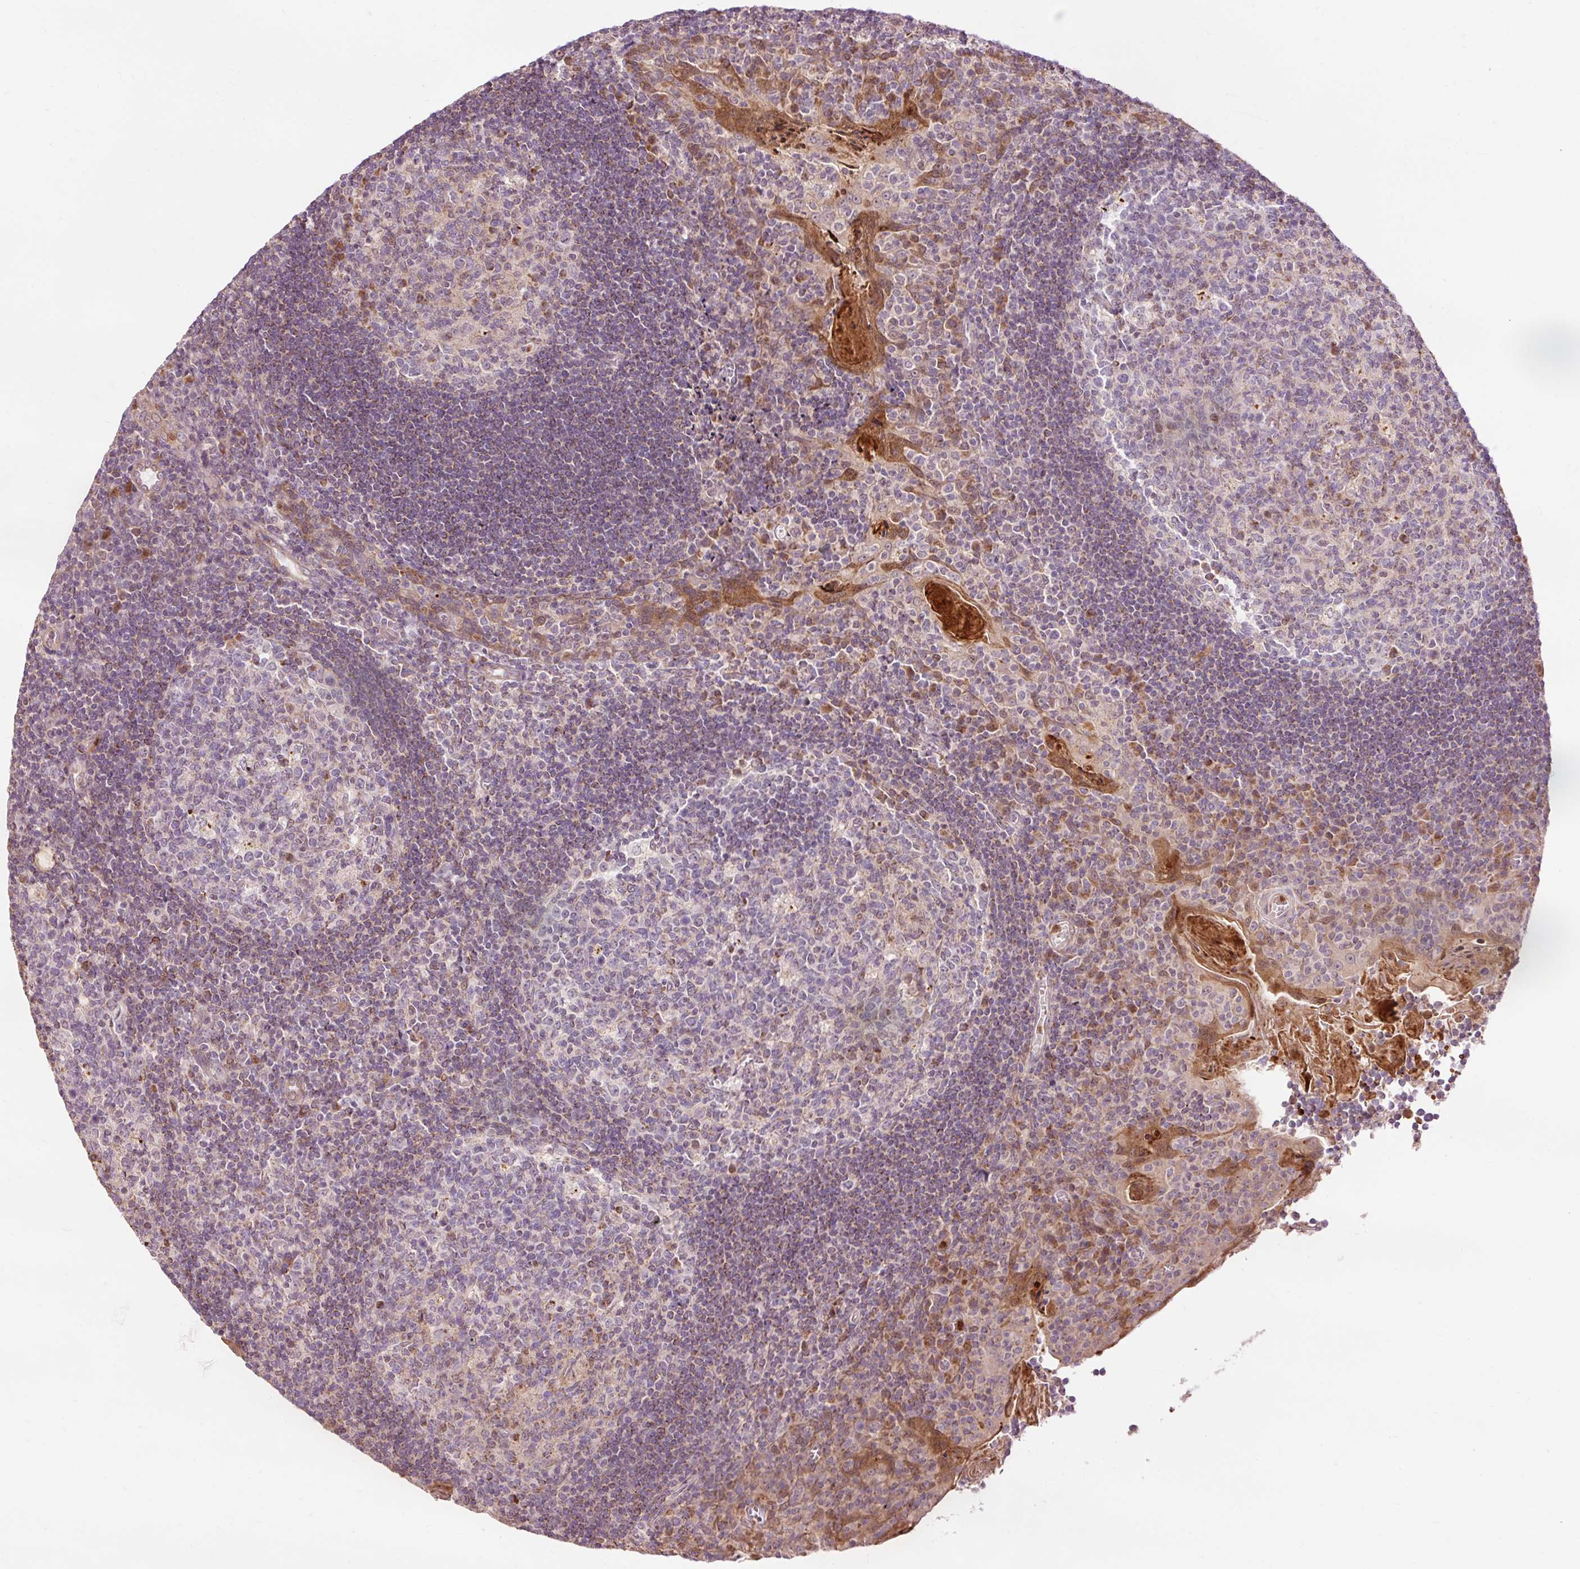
{"staining": {"intensity": "moderate", "quantity": "<25%", "location": "cytoplasmic/membranous"}, "tissue": "tonsil", "cell_type": "Germinal center cells", "image_type": "normal", "snomed": [{"axis": "morphology", "description": "Normal tissue, NOS"}, {"axis": "topography", "description": "Tonsil"}], "caption": "Protein staining displays moderate cytoplasmic/membranous staining in about <25% of germinal center cells in benign tonsil.", "gene": "PRDX5", "patient": {"sex": "male", "age": 17}}